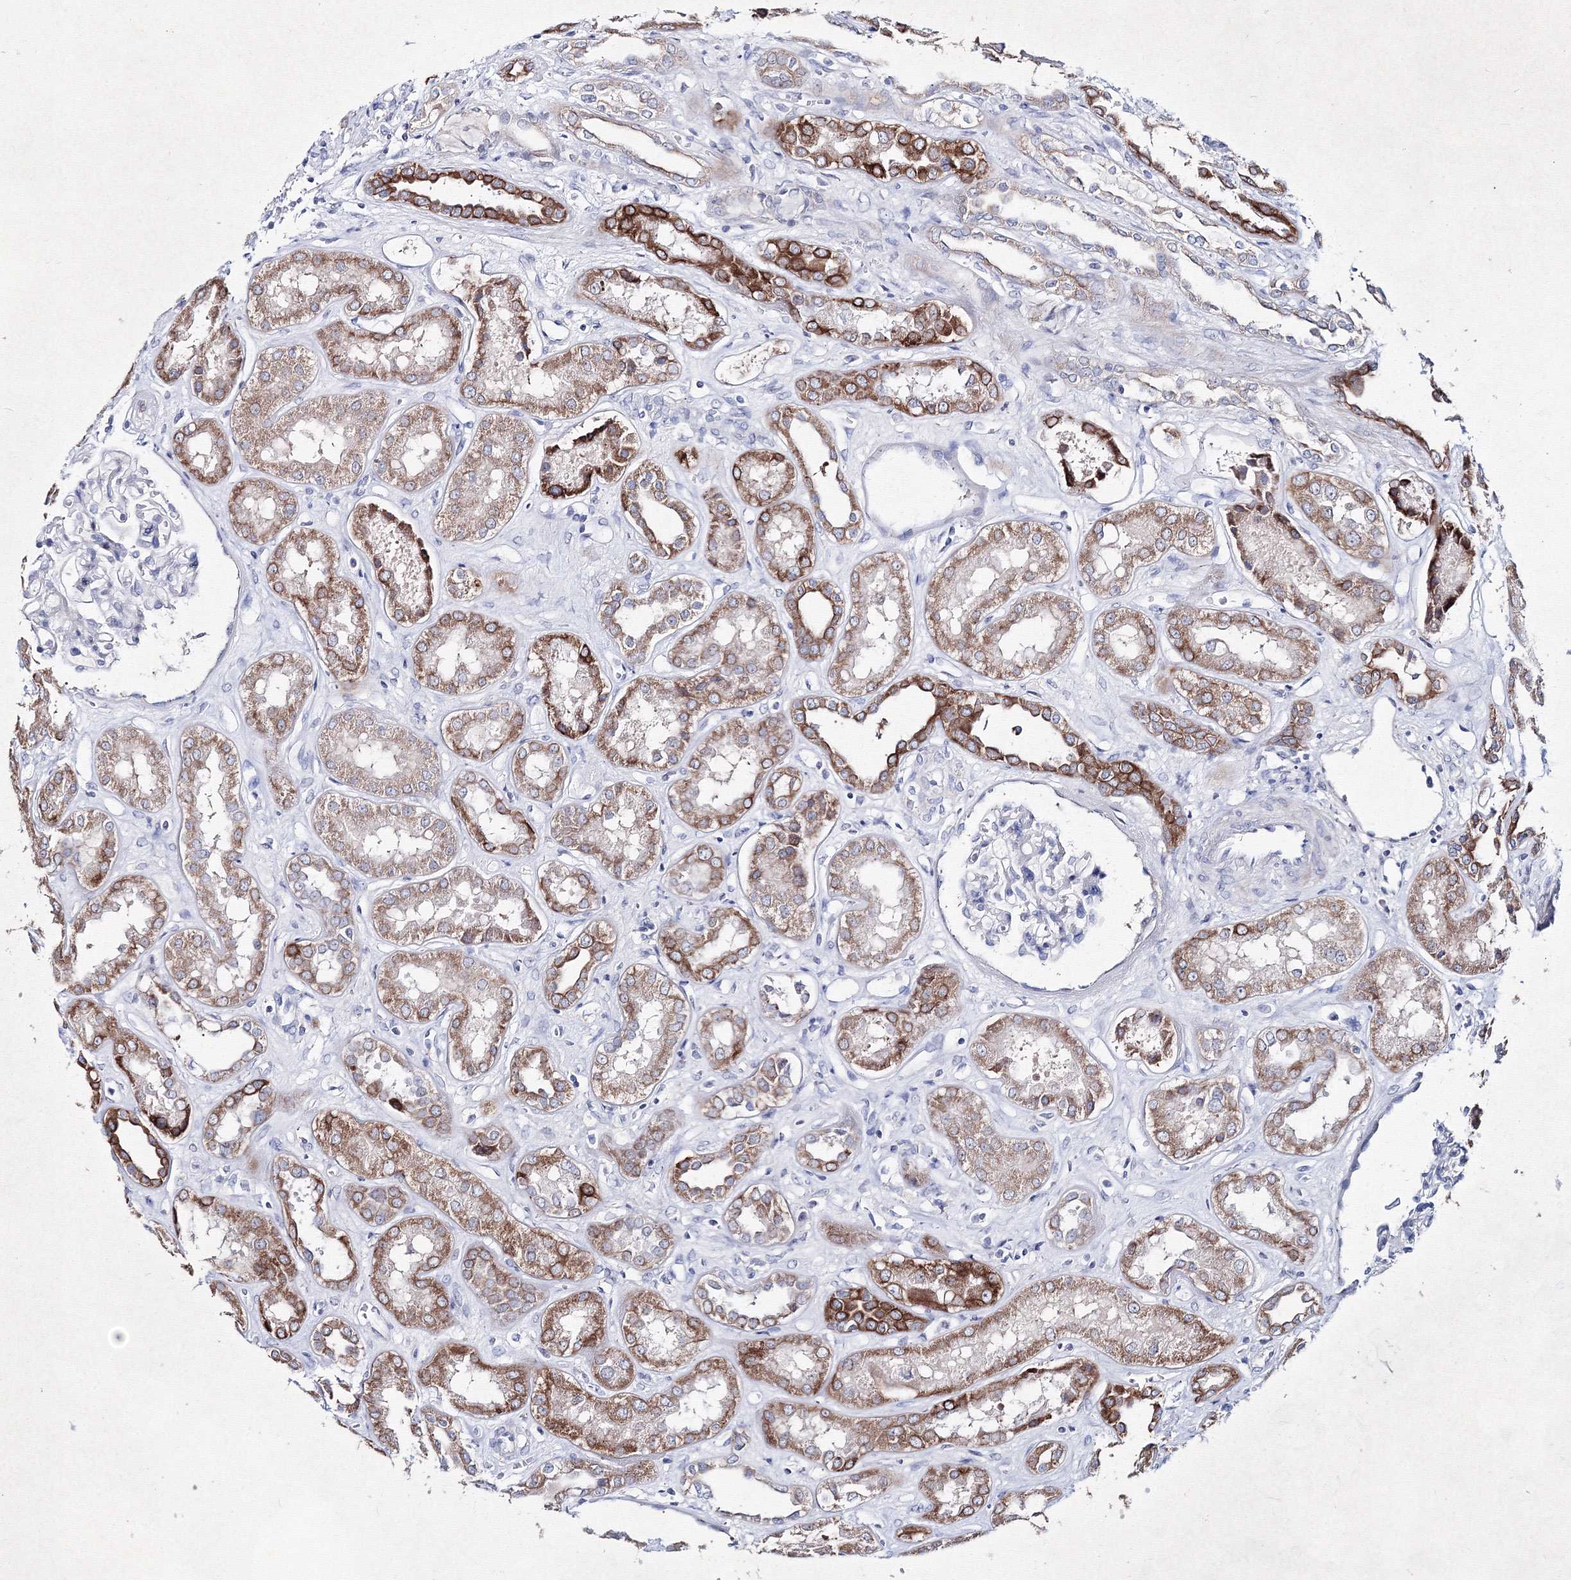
{"staining": {"intensity": "negative", "quantity": "none", "location": "none"}, "tissue": "kidney", "cell_type": "Cells in glomeruli", "image_type": "normal", "snomed": [{"axis": "morphology", "description": "Normal tissue, NOS"}, {"axis": "topography", "description": "Kidney"}], "caption": "Immunohistochemical staining of benign kidney displays no significant positivity in cells in glomeruli.", "gene": "SMIM29", "patient": {"sex": "male", "age": 59}}